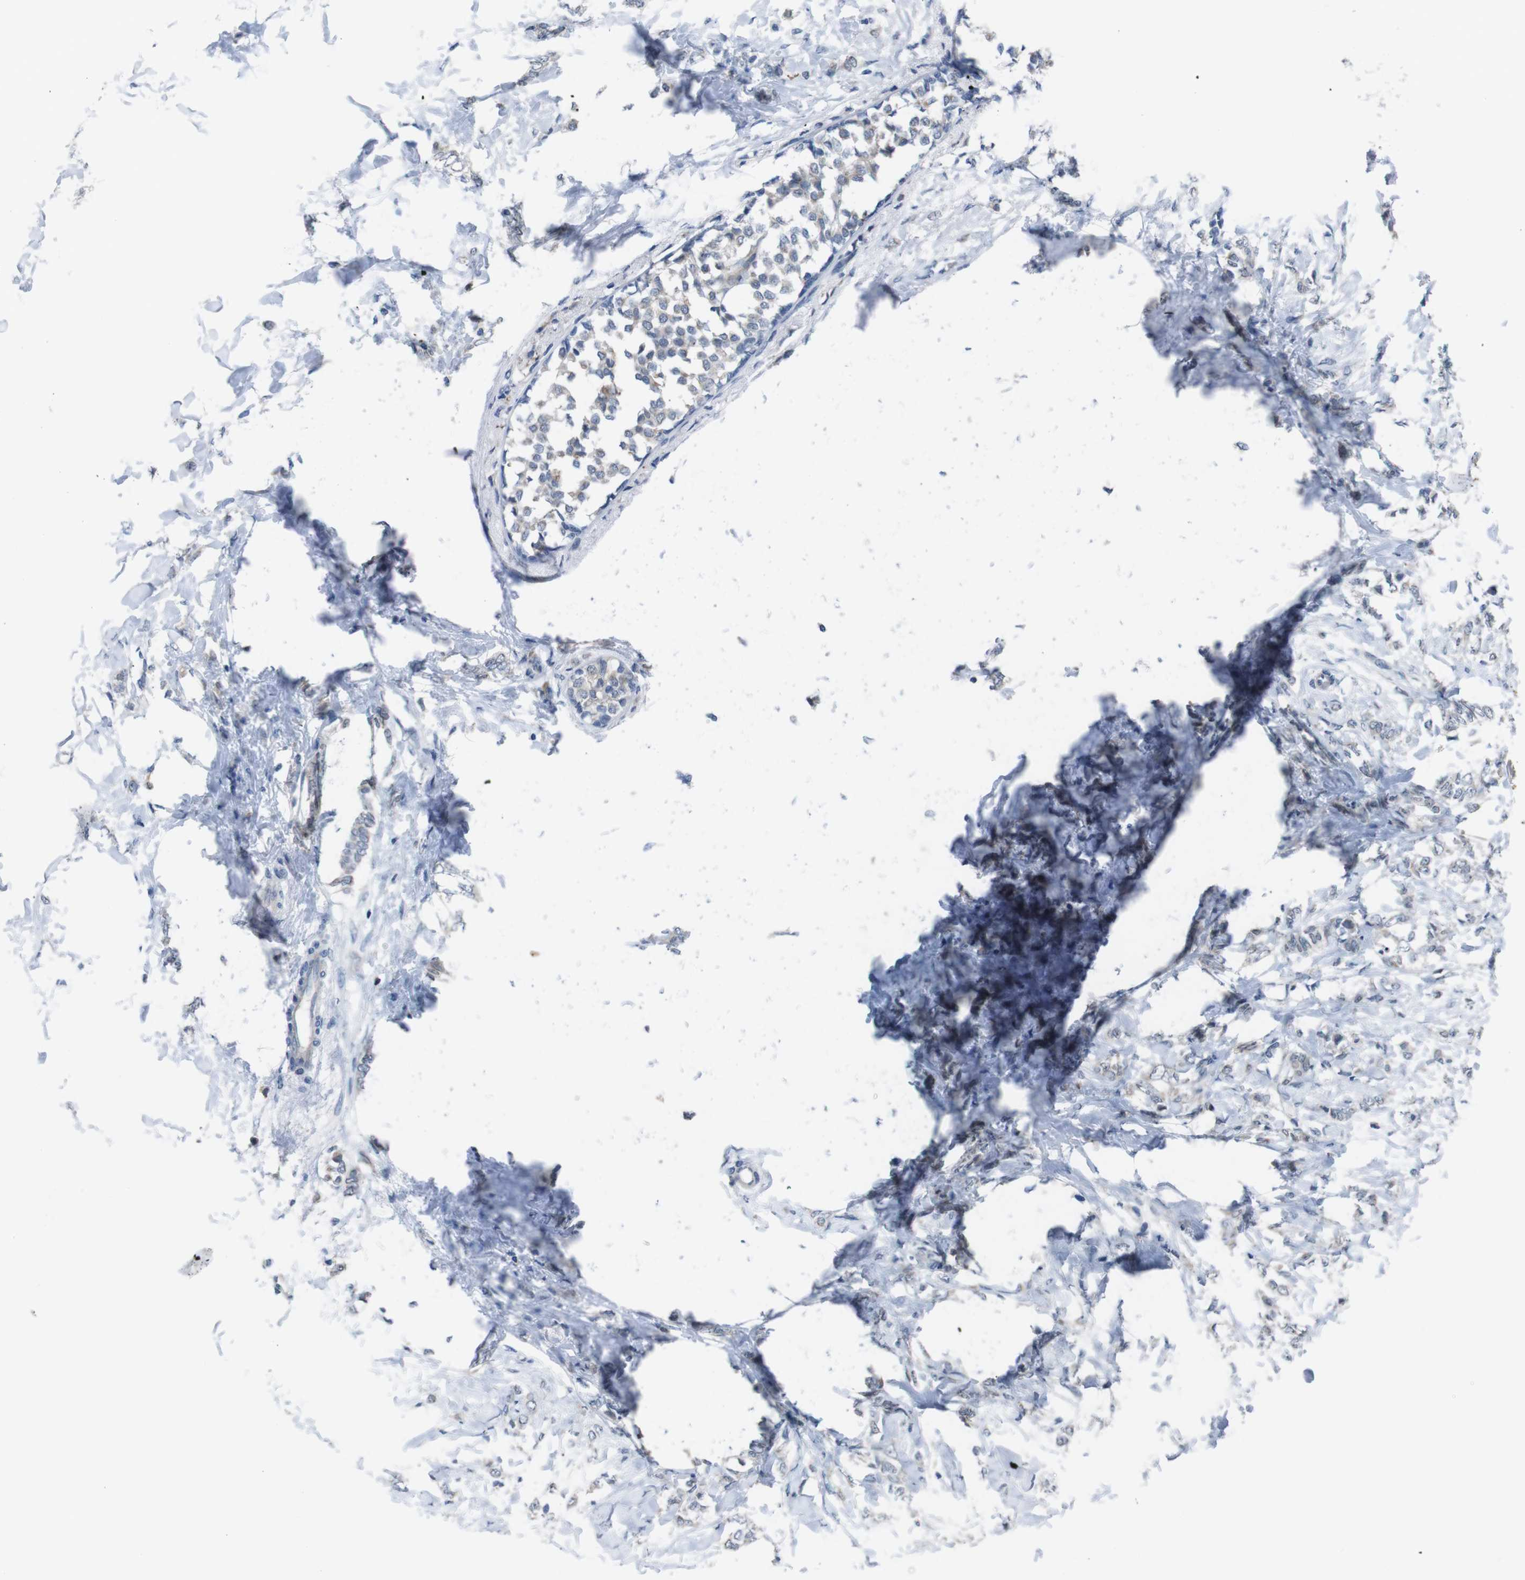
{"staining": {"intensity": "weak", "quantity": "25%-75%", "location": "cytoplasmic/membranous"}, "tissue": "breast cancer", "cell_type": "Tumor cells", "image_type": "cancer", "snomed": [{"axis": "morphology", "description": "Lobular carcinoma, in situ"}, {"axis": "morphology", "description": "Lobular carcinoma"}, {"axis": "topography", "description": "Breast"}], "caption": "Lobular carcinoma in situ (breast) tissue shows weak cytoplasmic/membranous positivity in approximately 25%-75% of tumor cells, visualized by immunohistochemistry.", "gene": "CDH22", "patient": {"sex": "female", "age": 41}}